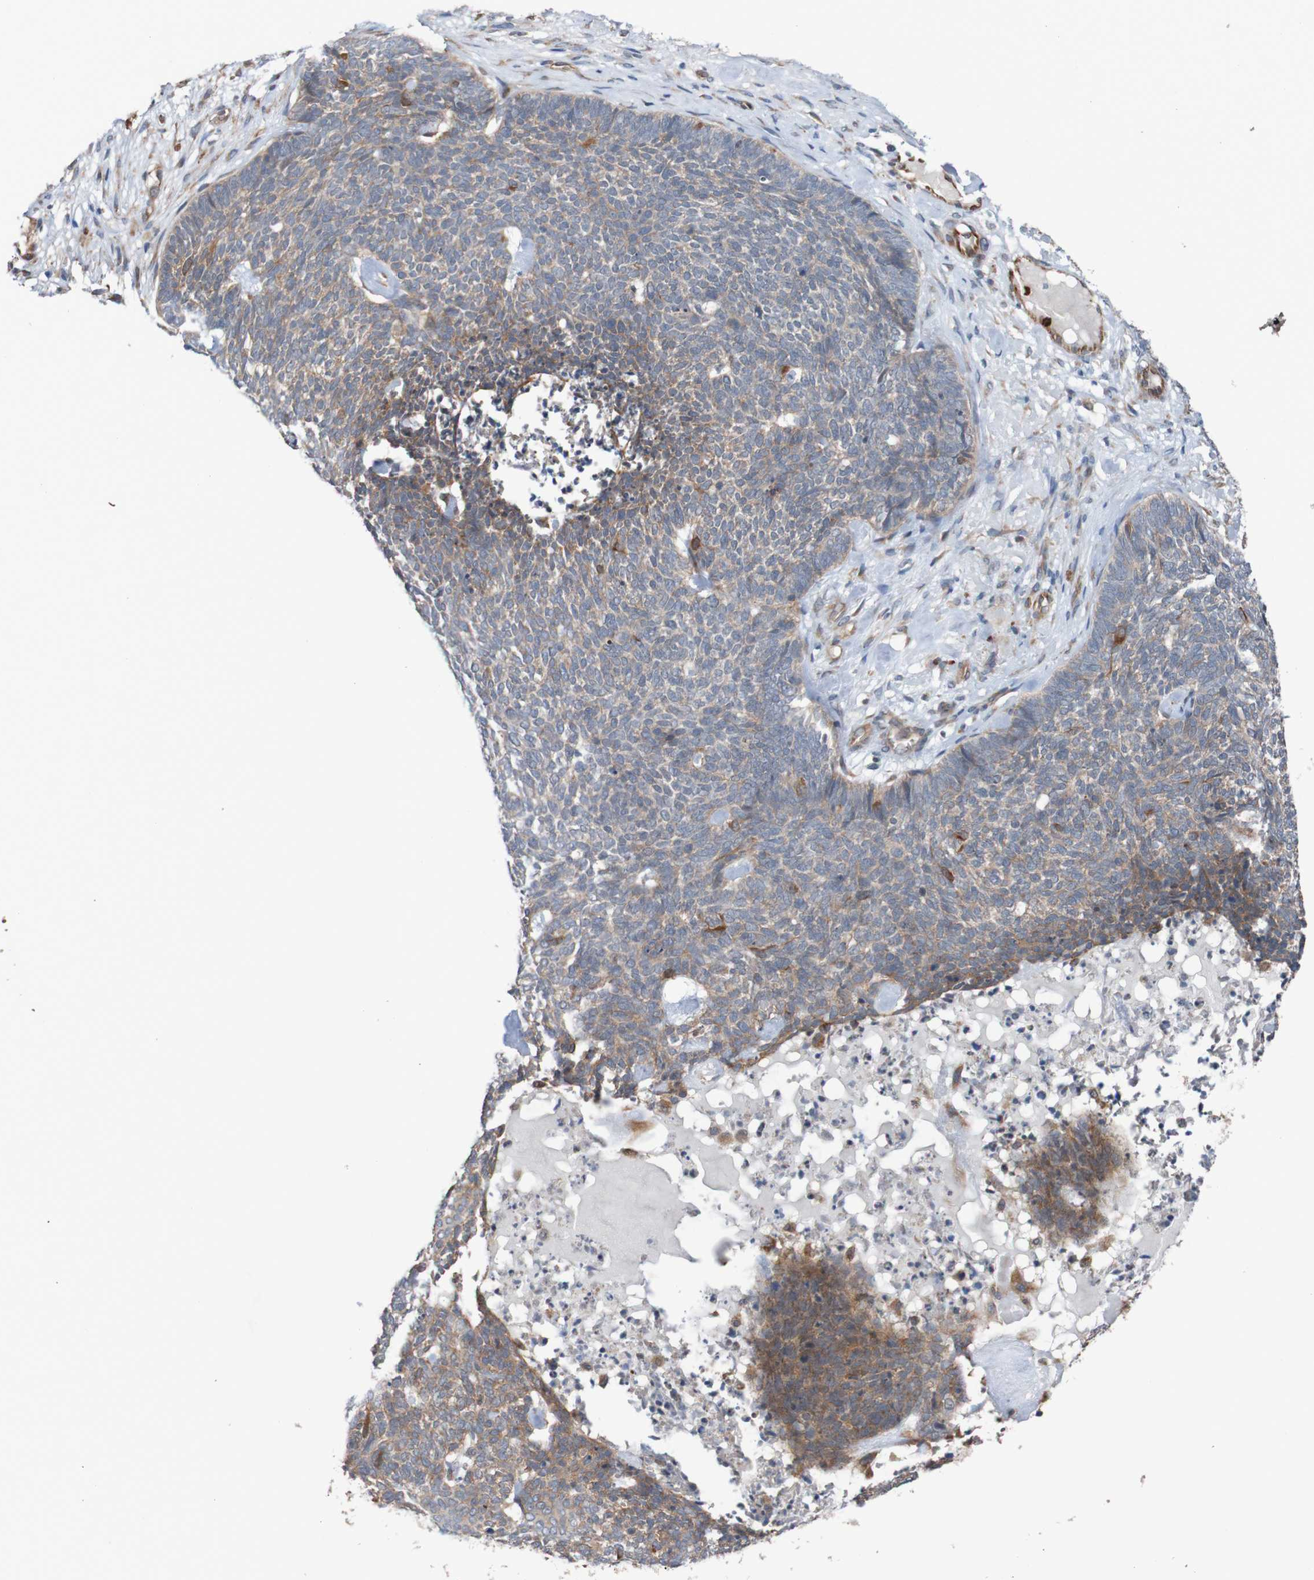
{"staining": {"intensity": "weak", "quantity": ">75%", "location": "cytoplasmic/membranous"}, "tissue": "skin cancer", "cell_type": "Tumor cells", "image_type": "cancer", "snomed": [{"axis": "morphology", "description": "Basal cell carcinoma"}, {"axis": "topography", "description": "Skin"}], "caption": "The histopathology image reveals immunohistochemical staining of skin basal cell carcinoma. There is weak cytoplasmic/membranous positivity is identified in approximately >75% of tumor cells. (Brightfield microscopy of DAB IHC at high magnification).", "gene": "ST8SIA6", "patient": {"sex": "female", "age": 84}}